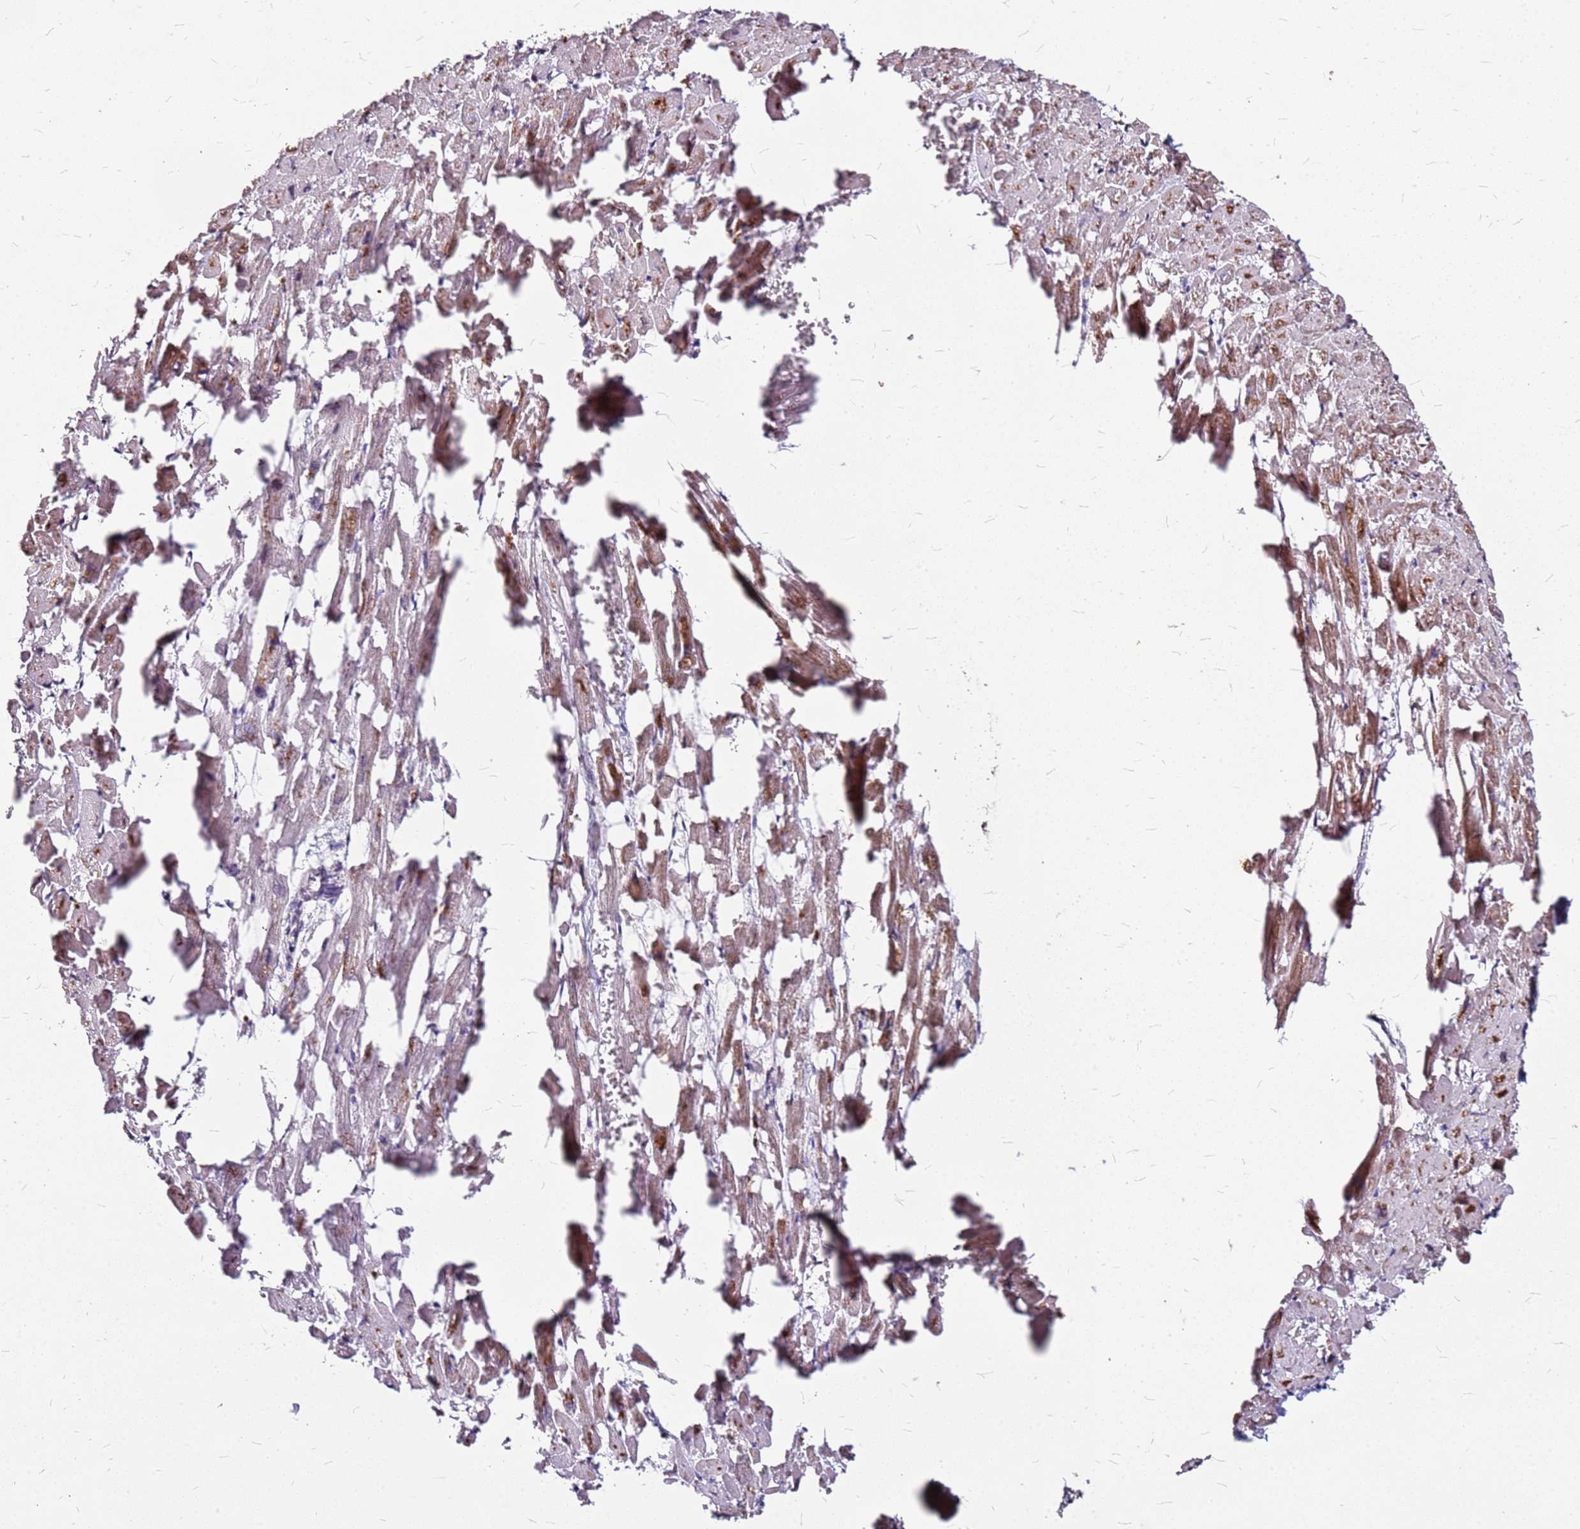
{"staining": {"intensity": "moderate", "quantity": "25%-75%", "location": "cytoplasmic/membranous"}, "tissue": "heart muscle", "cell_type": "Cardiomyocytes", "image_type": "normal", "snomed": [{"axis": "morphology", "description": "Normal tissue, NOS"}, {"axis": "topography", "description": "Heart"}], "caption": "DAB (3,3'-diaminobenzidine) immunohistochemical staining of unremarkable human heart muscle exhibits moderate cytoplasmic/membranous protein staining in about 25%-75% of cardiomyocytes.", "gene": "DCDC2C", "patient": {"sex": "female", "age": 64}}